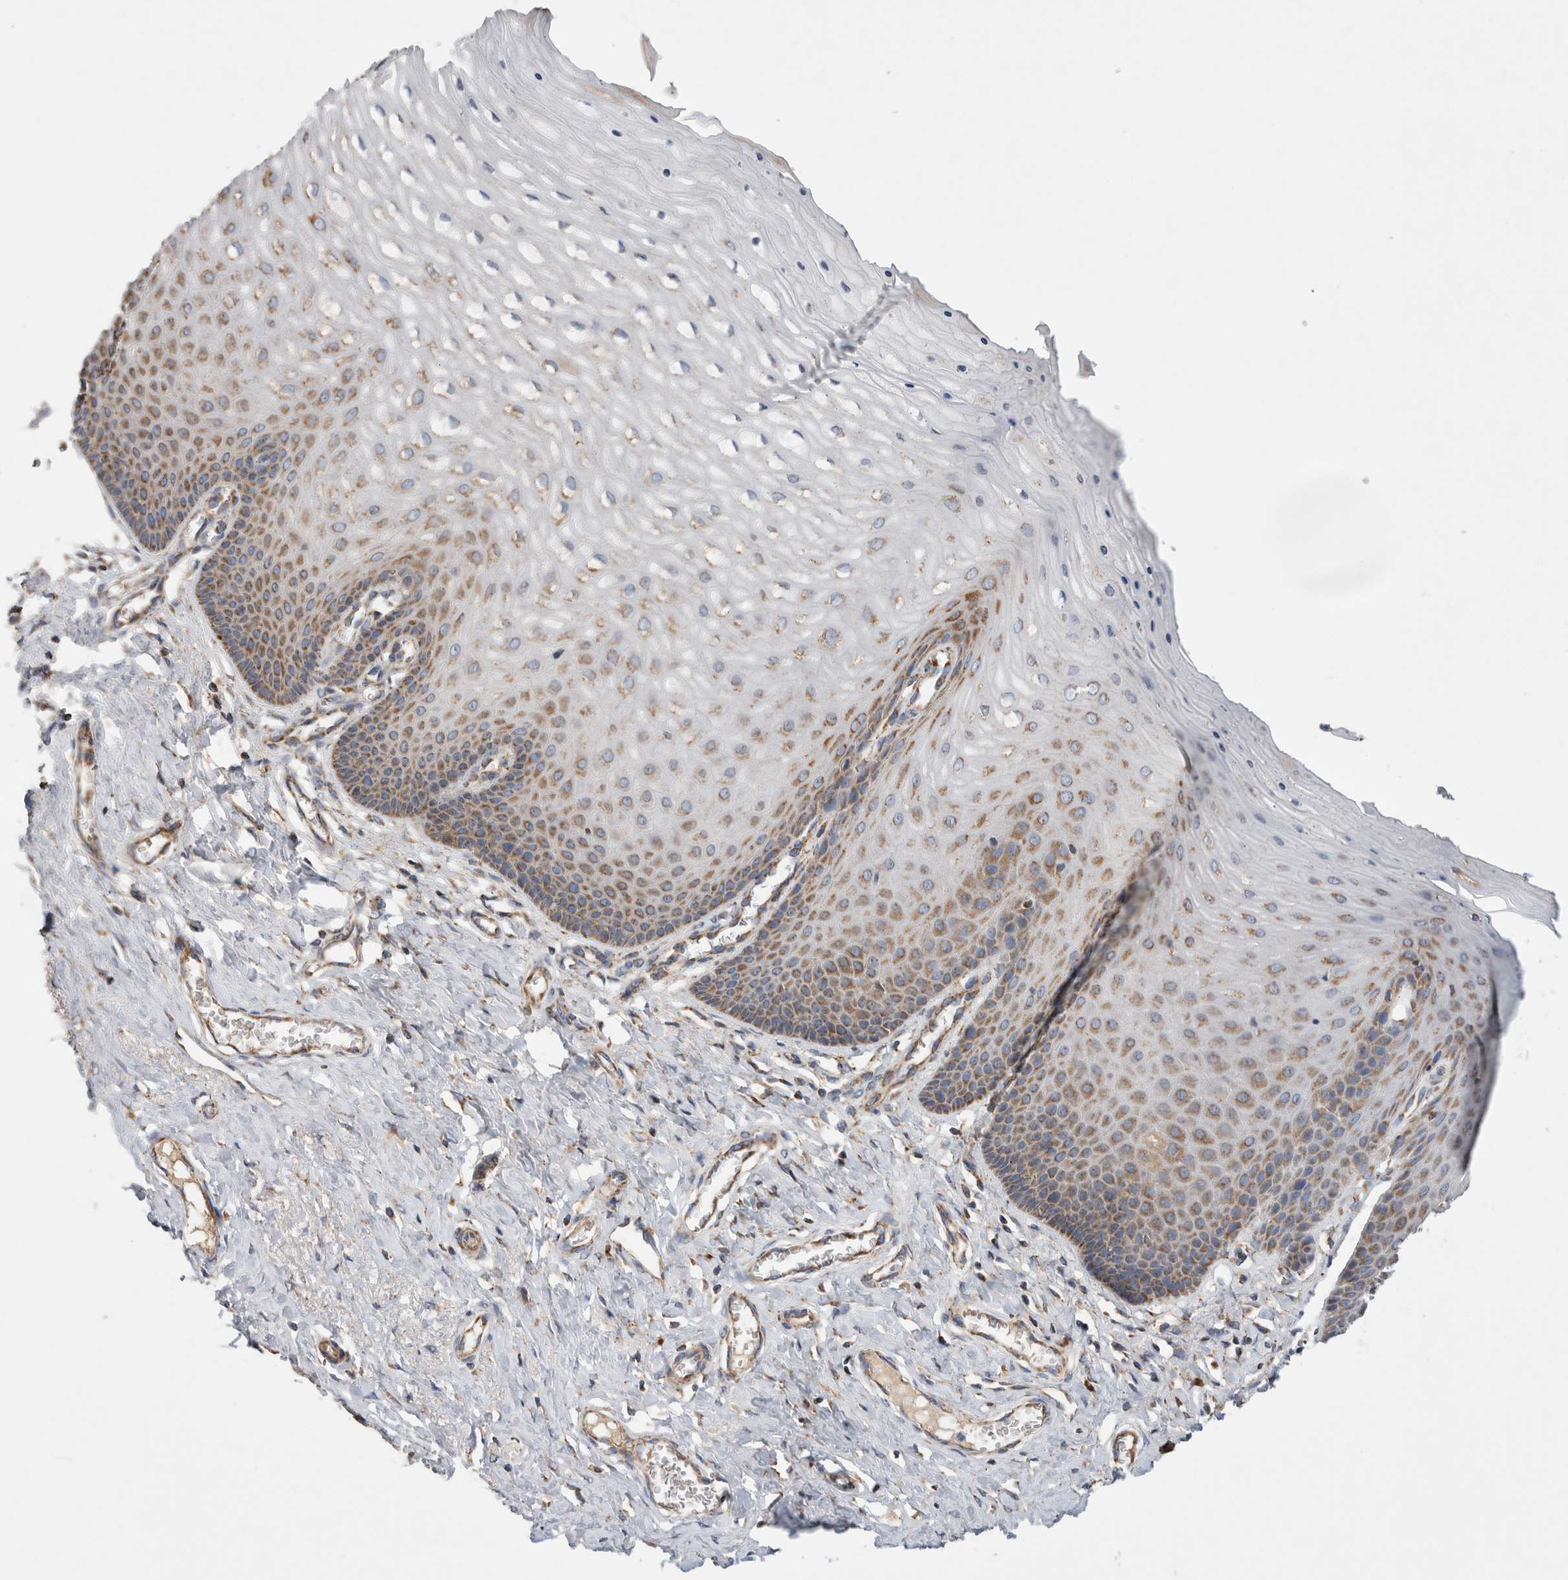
{"staining": {"intensity": "moderate", "quantity": "25%-75%", "location": "cytoplasmic/membranous"}, "tissue": "cervix", "cell_type": "Squamous epithelial cells", "image_type": "normal", "snomed": [{"axis": "morphology", "description": "Normal tissue, NOS"}, {"axis": "topography", "description": "Cervix"}], "caption": "Immunohistochemistry staining of benign cervix, which demonstrates medium levels of moderate cytoplasmic/membranous positivity in about 25%-75% of squamous epithelial cells indicating moderate cytoplasmic/membranous protein expression. The staining was performed using DAB (brown) for protein detection and nuclei were counterstained in hematoxylin (blue).", "gene": "IARS2", "patient": {"sex": "female", "age": 55}}